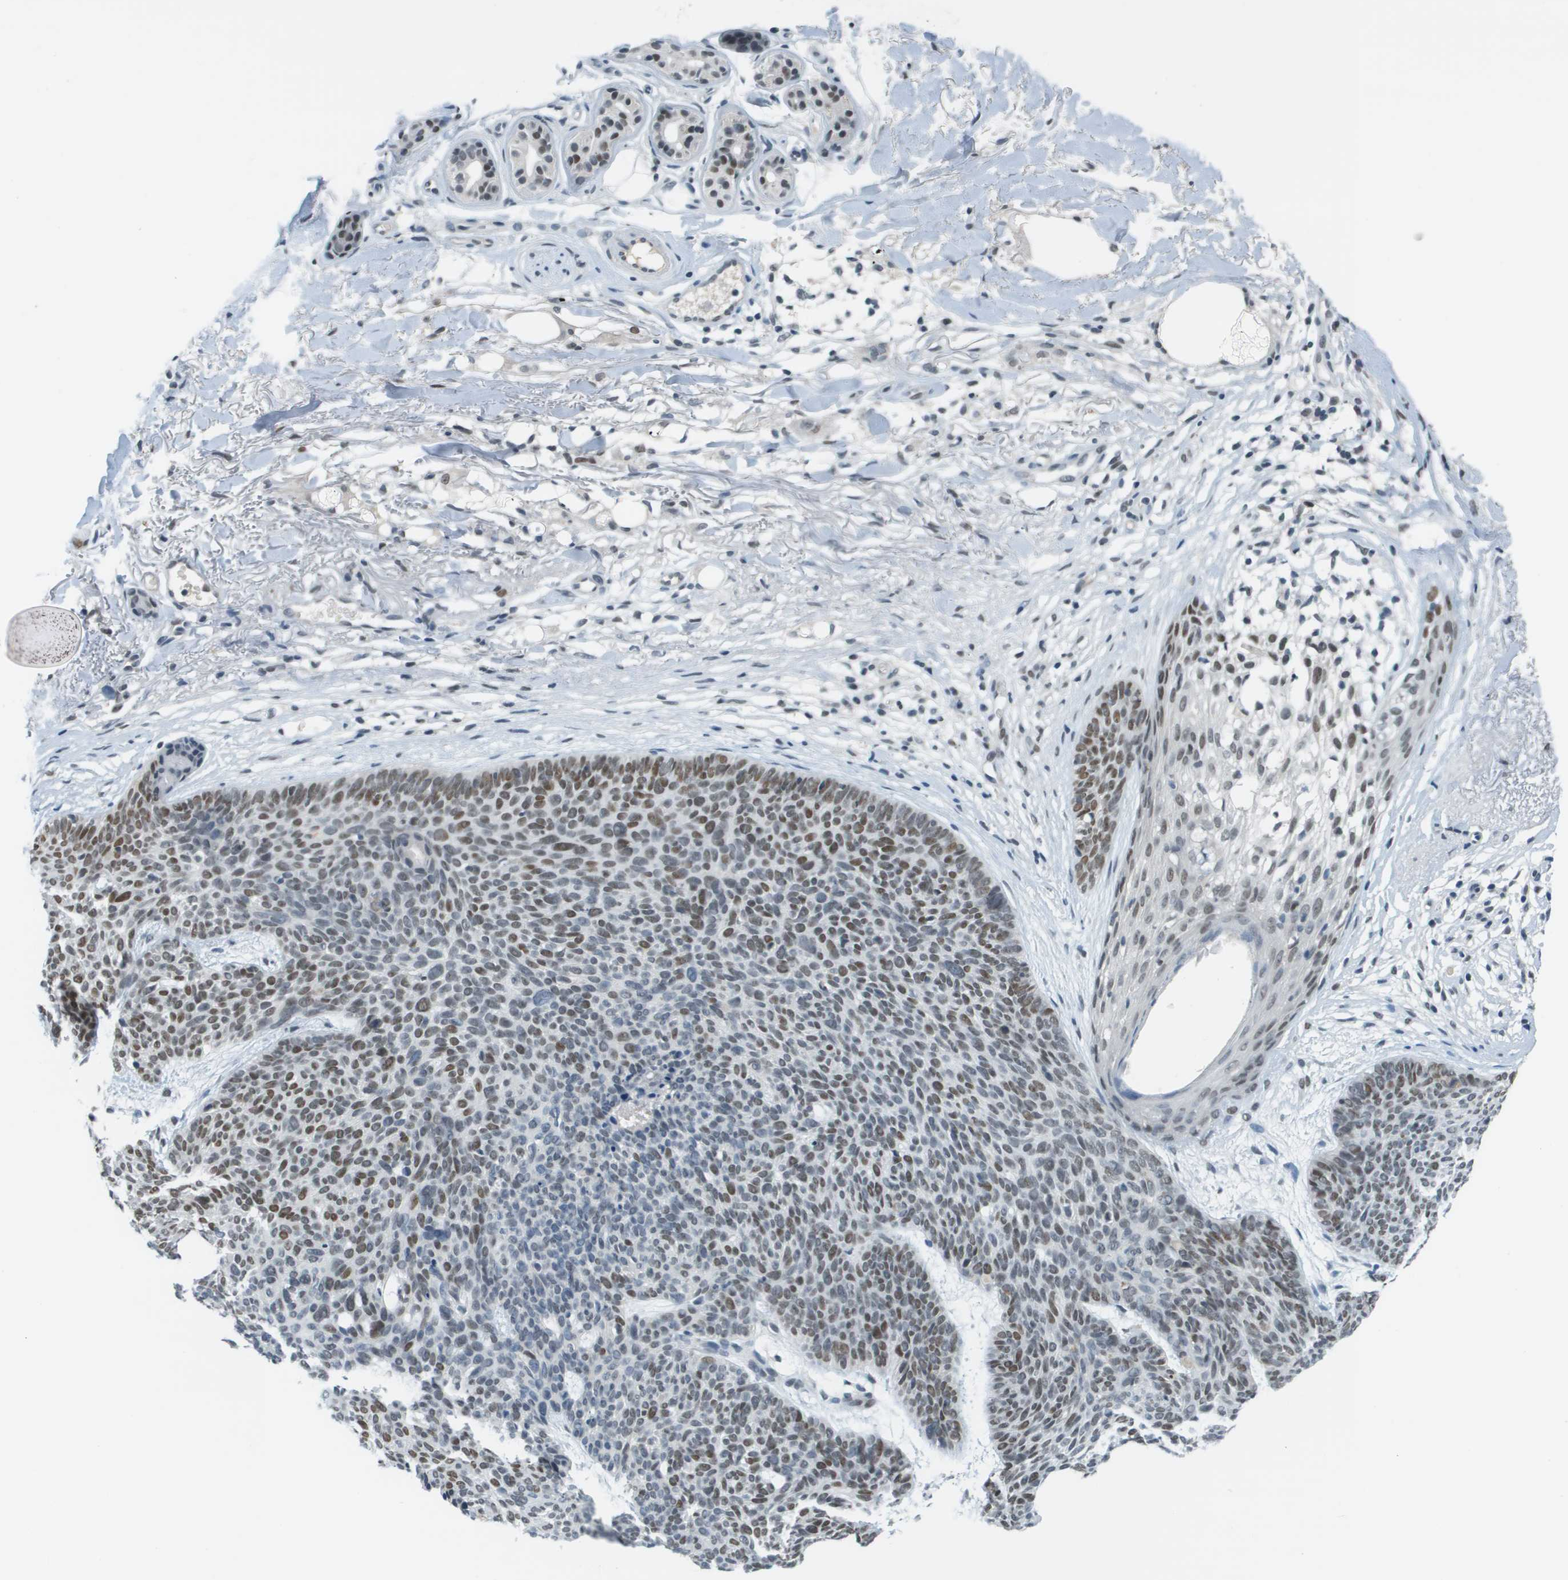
{"staining": {"intensity": "moderate", "quantity": "25%-75%", "location": "nuclear"}, "tissue": "skin cancer", "cell_type": "Tumor cells", "image_type": "cancer", "snomed": [{"axis": "morphology", "description": "Normal tissue, NOS"}, {"axis": "morphology", "description": "Basal cell carcinoma"}, {"axis": "topography", "description": "Skin"}], "caption": "This is a photomicrograph of immunohistochemistry staining of skin basal cell carcinoma, which shows moderate staining in the nuclear of tumor cells.", "gene": "CBX5", "patient": {"sex": "female", "age": 70}}